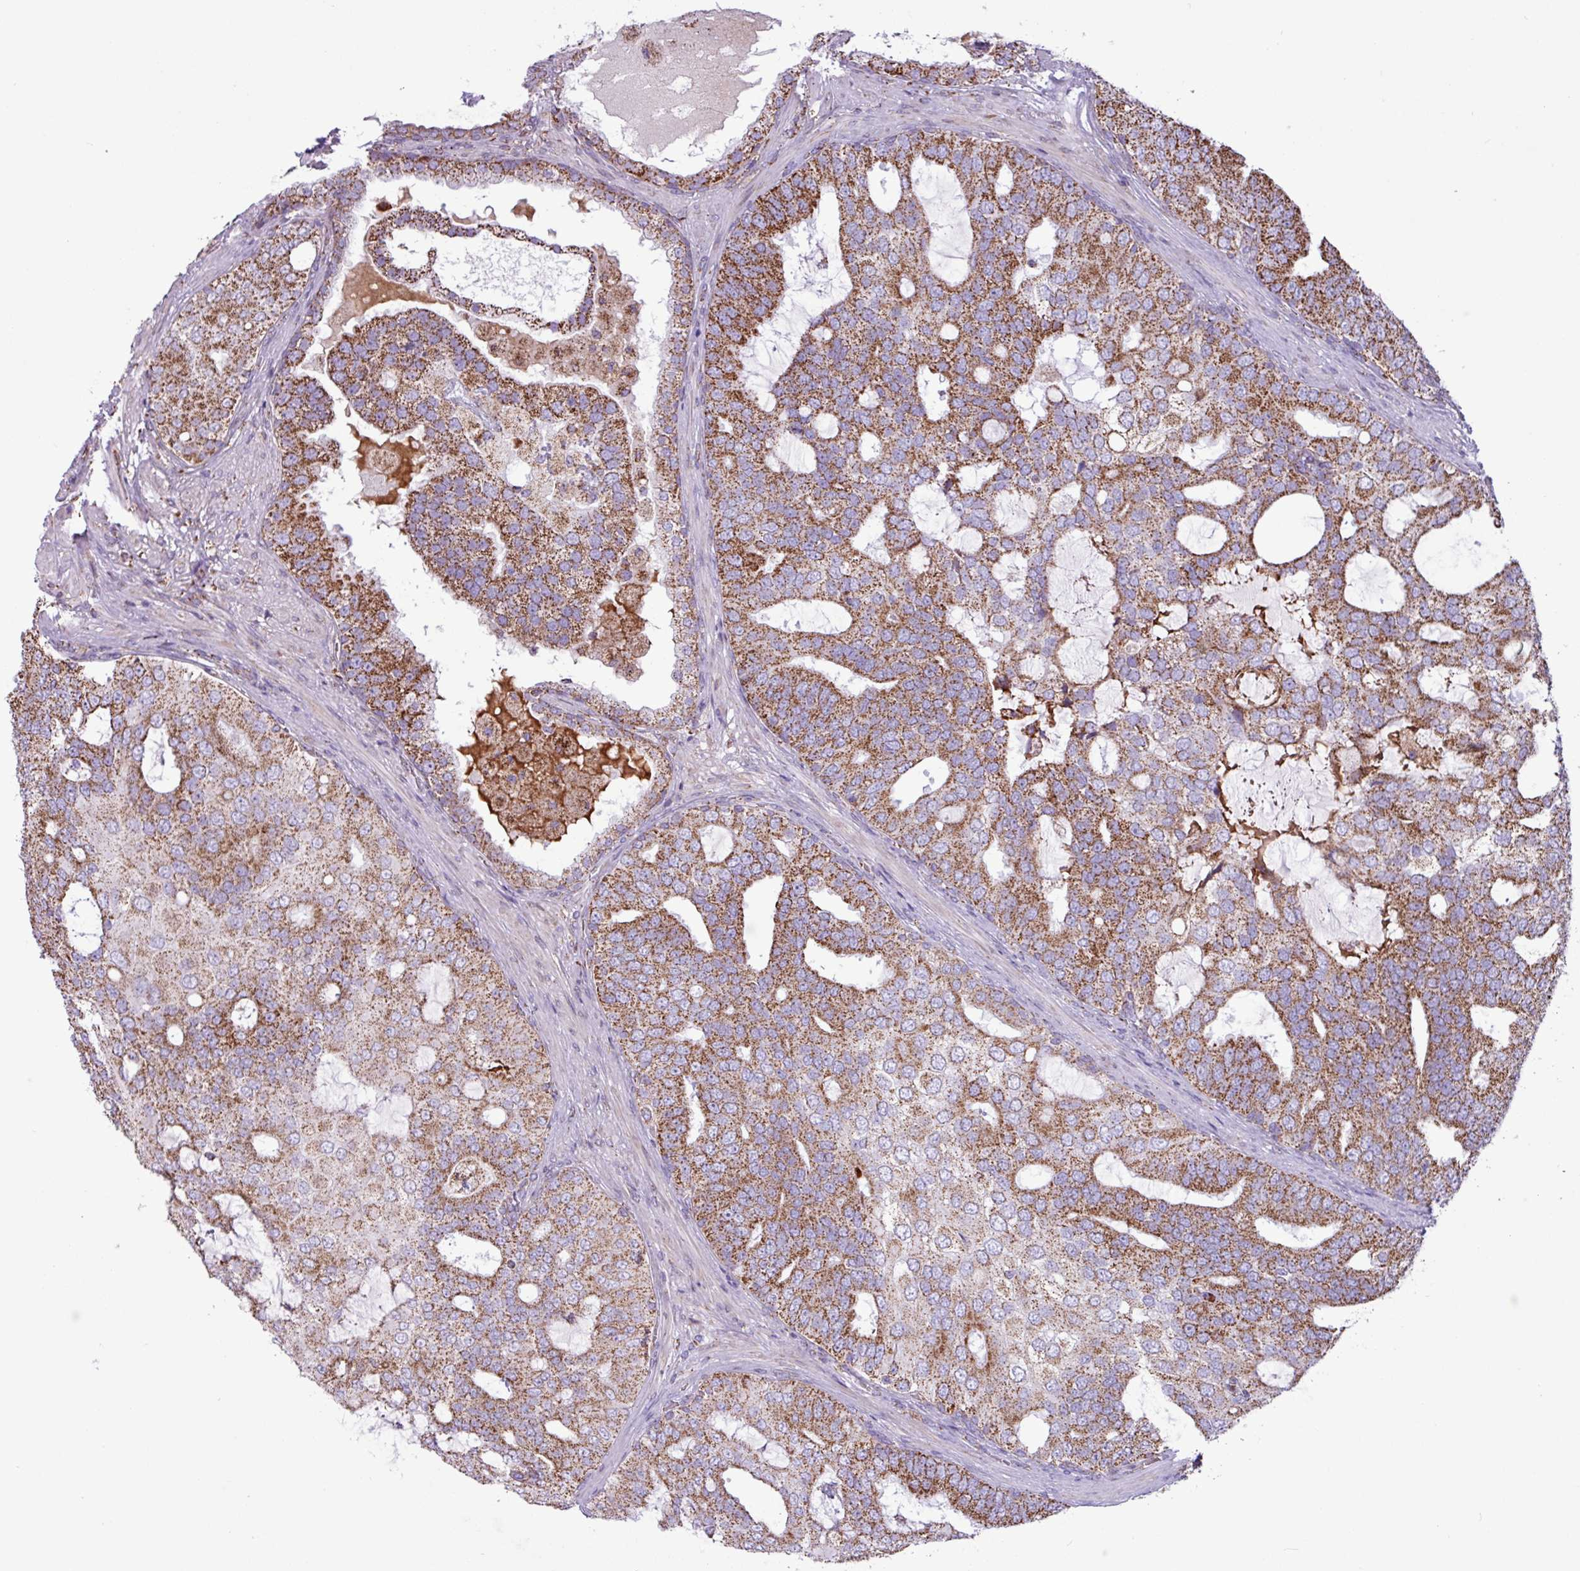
{"staining": {"intensity": "moderate", "quantity": ">75%", "location": "cytoplasmic/membranous"}, "tissue": "prostate cancer", "cell_type": "Tumor cells", "image_type": "cancer", "snomed": [{"axis": "morphology", "description": "Adenocarcinoma, High grade"}, {"axis": "topography", "description": "Prostate"}], "caption": "DAB immunohistochemical staining of human prostate high-grade adenocarcinoma demonstrates moderate cytoplasmic/membranous protein staining in about >75% of tumor cells.", "gene": "RTL3", "patient": {"sex": "male", "age": 55}}